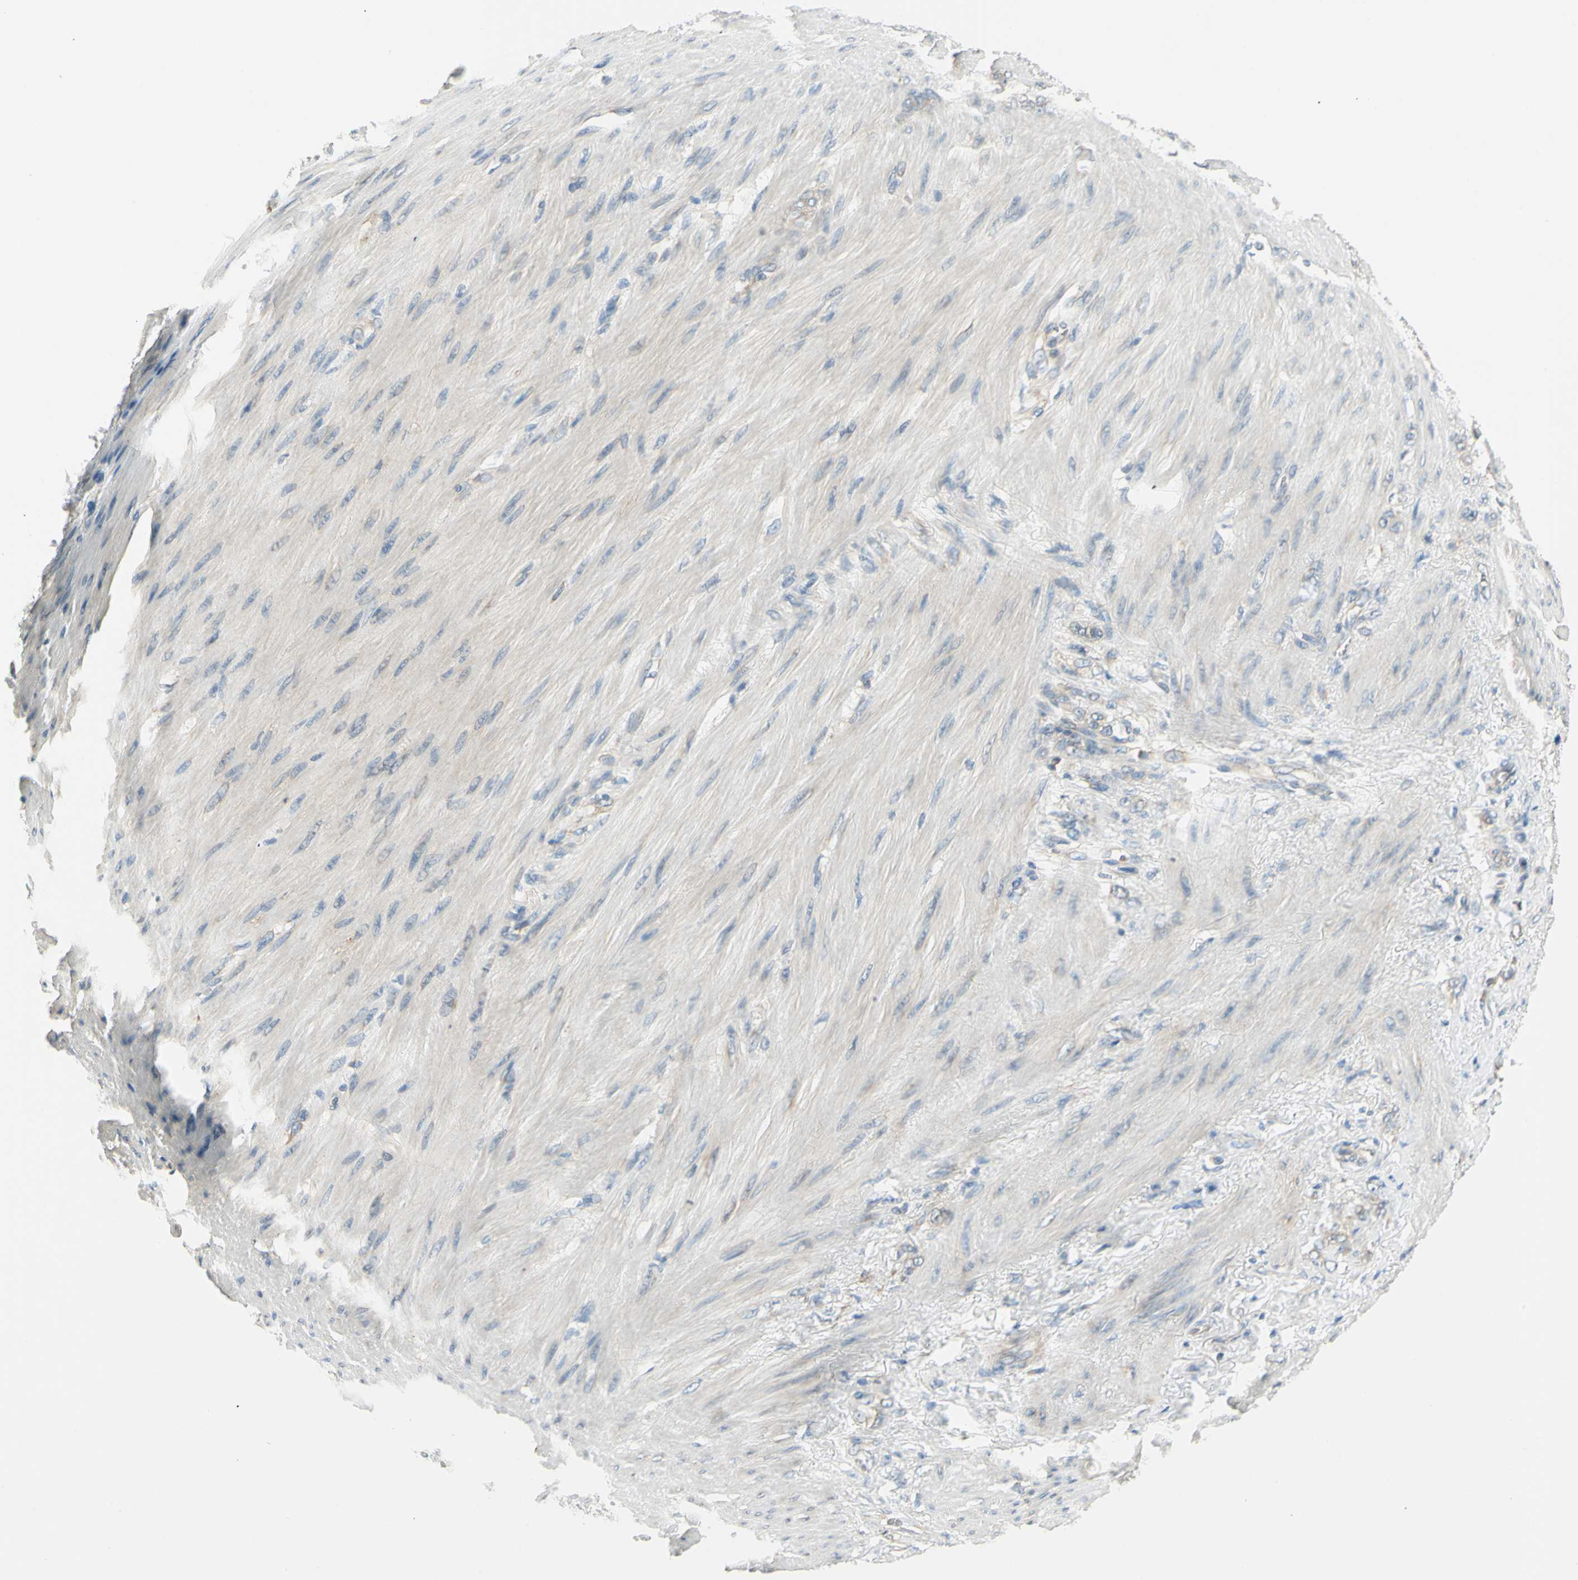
{"staining": {"intensity": "weak", "quantity": "<25%", "location": "cytoplasmic/membranous"}, "tissue": "stomach cancer", "cell_type": "Tumor cells", "image_type": "cancer", "snomed": [{"axis": "morphology", "description": "Adenocarcinoma, NOS"}, {"axis": "topography", "description": "Stomach"}], "caption": "Tumor cells are negative for brown protein staining in stomach cancer. Brightfield microscopy of immunohistochemistry stained with DAB (brown) and hematoxylin (blue), captured at high magnification.", "gene": "IGDCC4", "patient": {"sex": "male", "age": 82}}